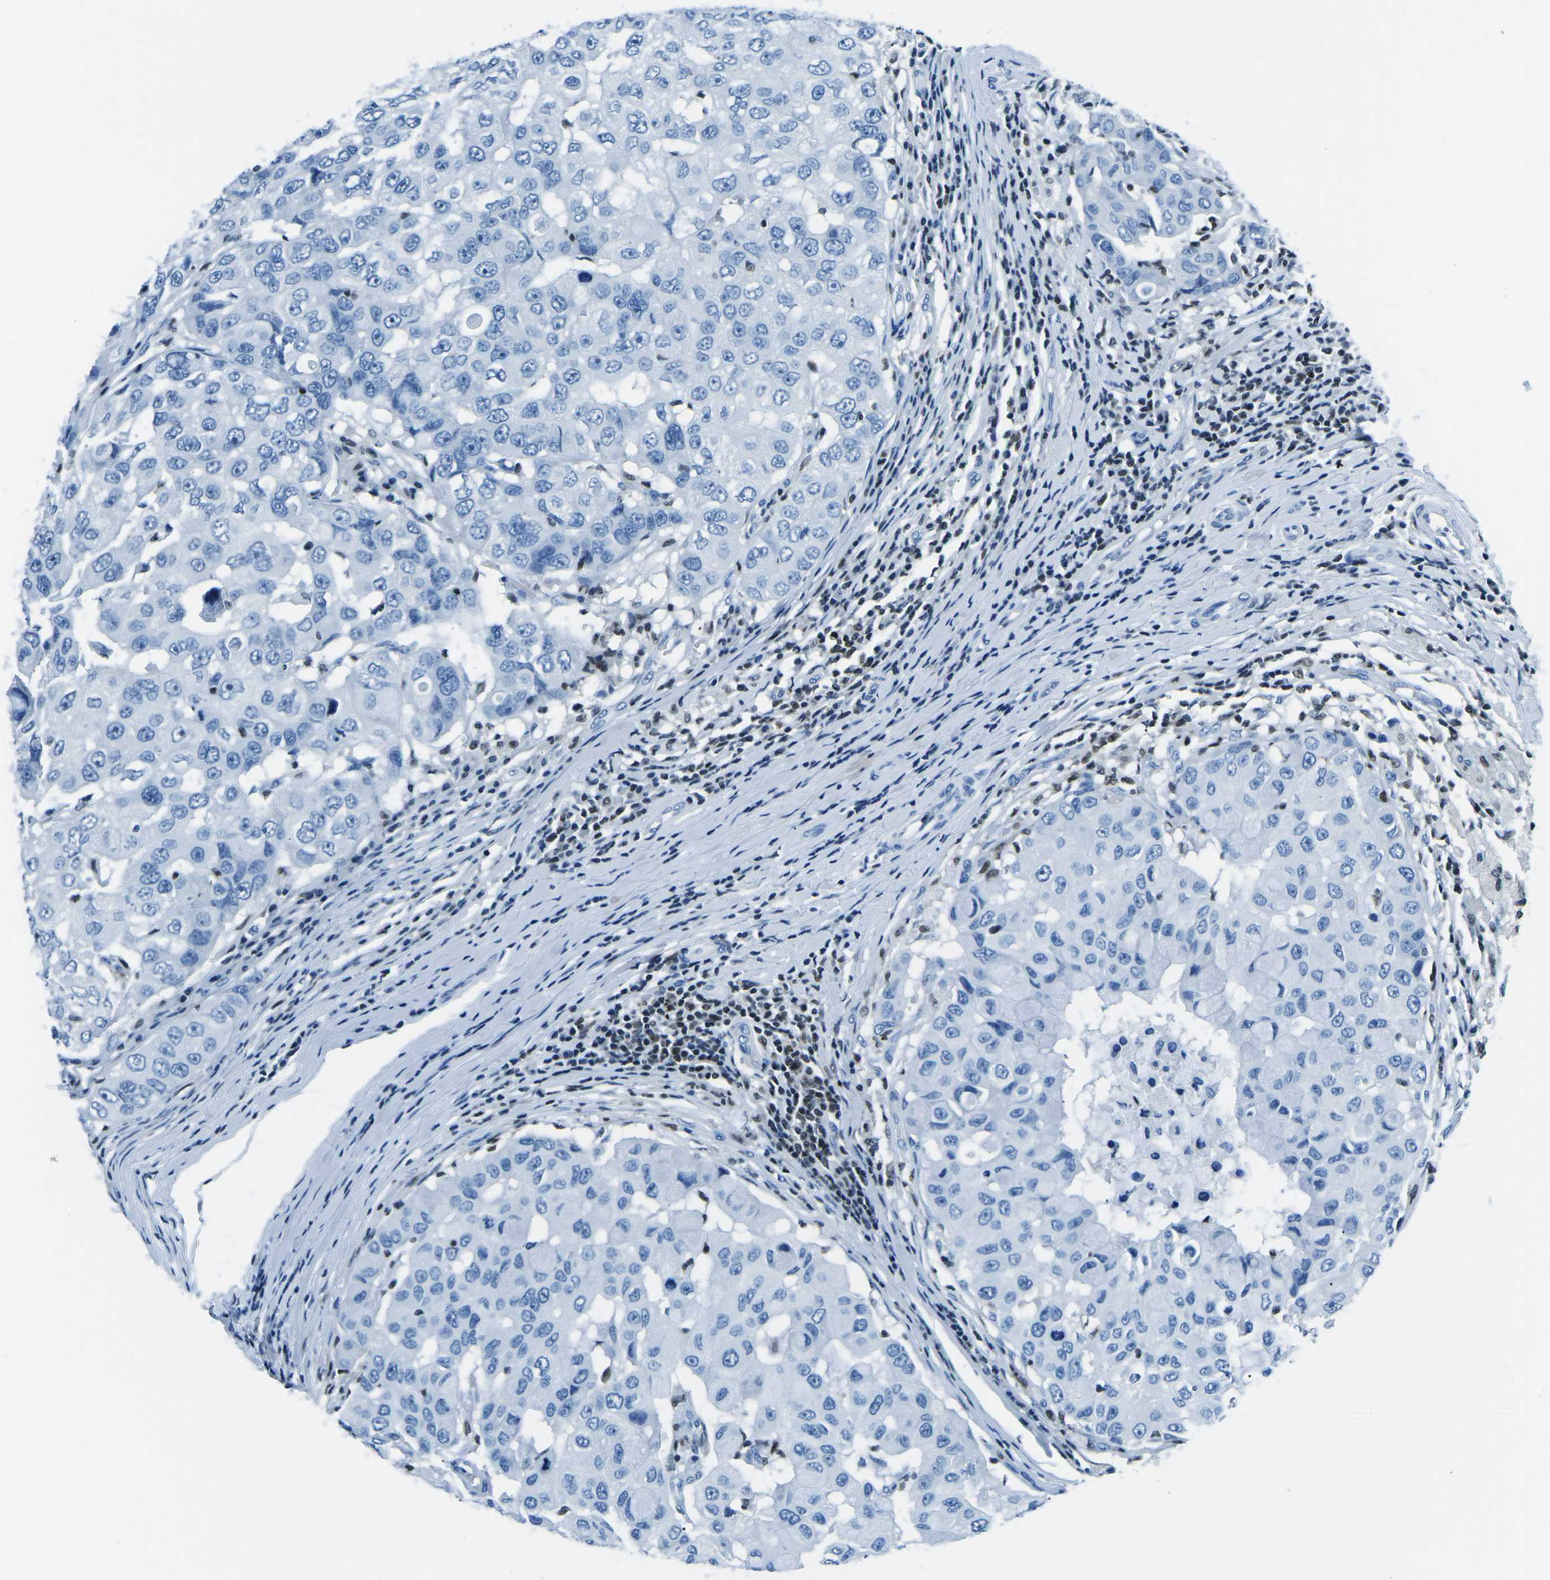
{"staining": {"intensity": "negative", "quantity": "none", "location": "none"}, "tissue": "breast cancer", "cell_type": "Tumor cells", "image_type": "cancer", "snomed": [{"axis": "morphology", "description": "Duct carcinoma"}, {"axis": "topography", "description": "Breast"}], "caption": "Micrograph shows no significant protein expression in tumor cells of breast infiltrating ductal carcinoma.", "gene": "CELF2", "patient": {"sex": "female", "age": 27}}